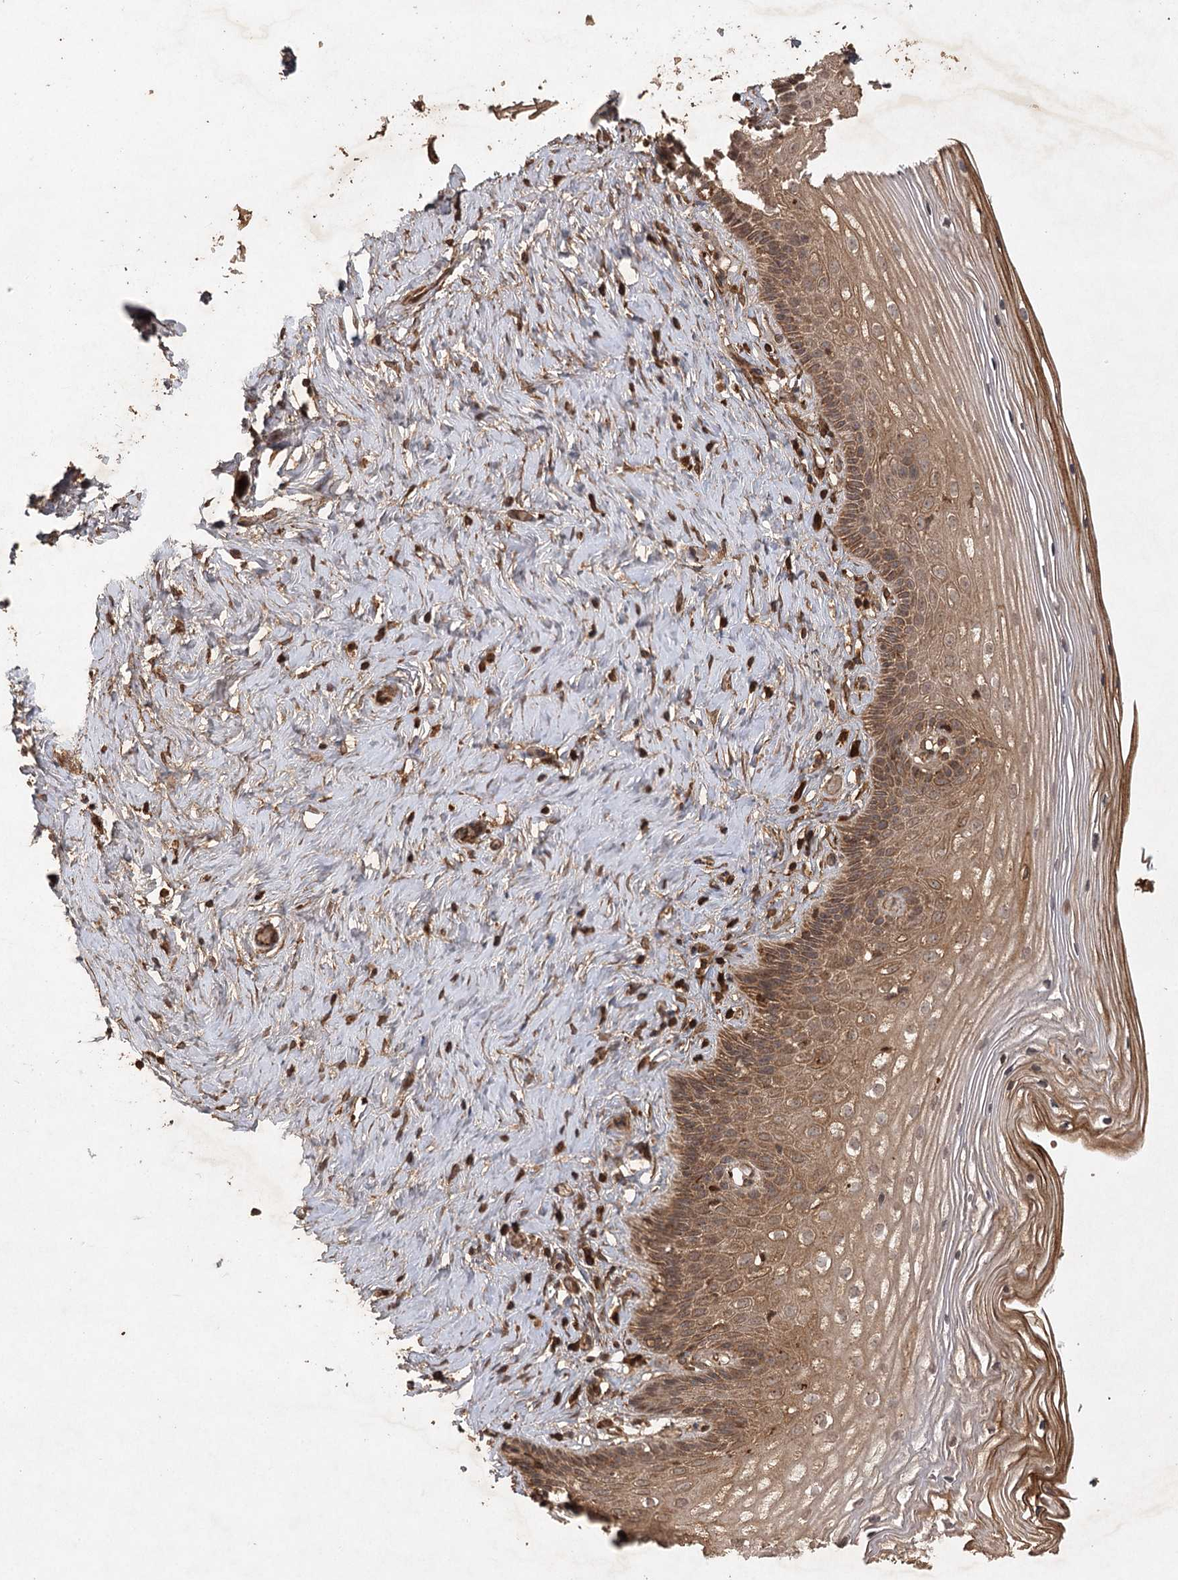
{"staining": {"intensity": "moderate", "quantity": ">75%", "location": "cytoplasmic/membranous"}, "tissue": "cervix", "cell_type": "Glandular cells", "image_type": "normal", "snomed": [{"axis": "morphology", "description": "Normal tissue, NOS"}, {"axis": "topography", "description": "Cervix"}], "caption": "Immunohistochemical staining of unremarkable human cervix reveals medium levels of moderate cytoplasmic/membranous staining in about >75% of glandular cells. (Stains: DAB (3,3'-diaminobenzidine) in brown, nuclei in blue, Microscopy: brightfield microscopy at high magnification).", "gene": "ARL13A", "patient": {"sex": "female", "age": 33}}